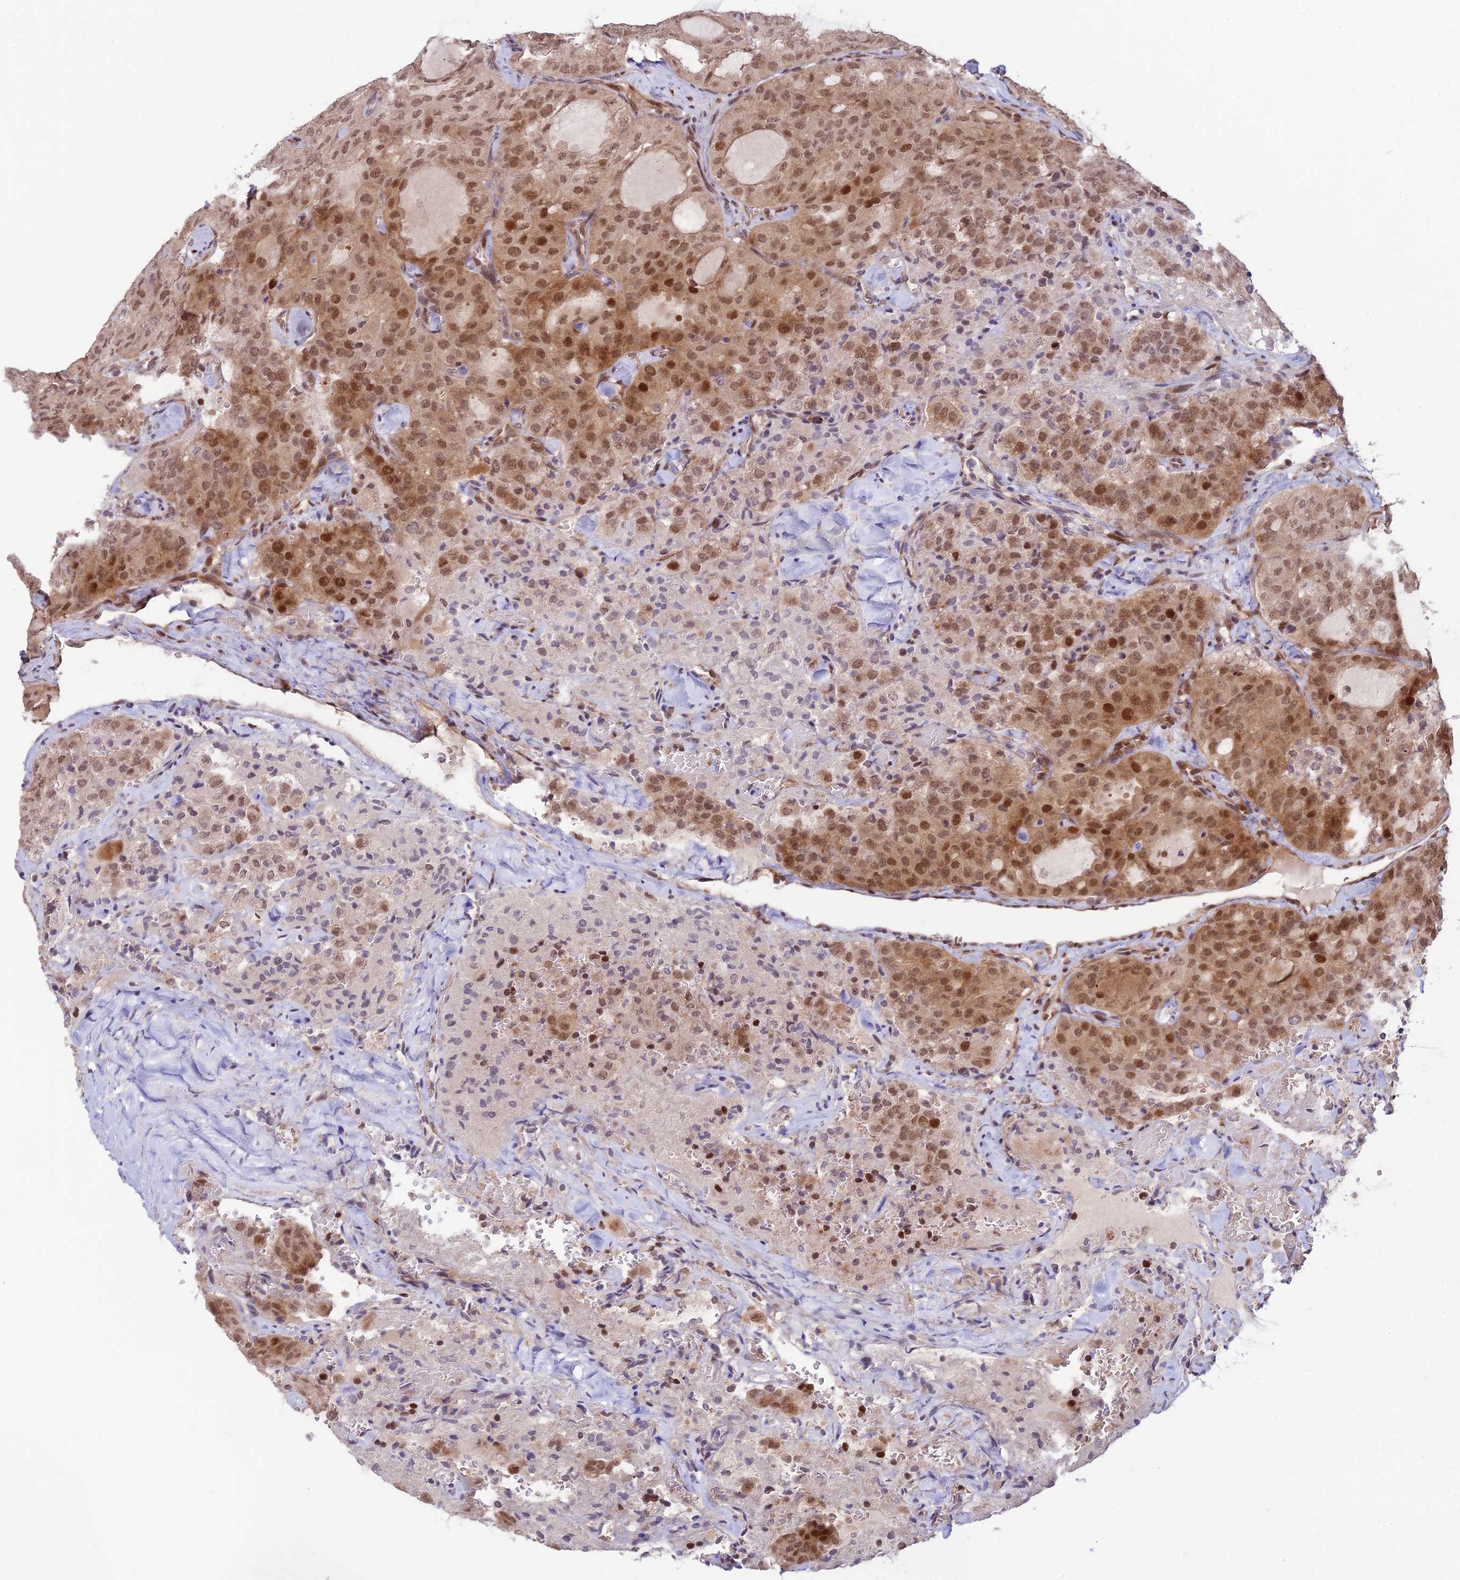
{"staining": {"intensity": "moderate", "quantity": ">75%", "location": "nuclear"}, "tissue": "thyroid cancer", "cell_type": "Tumor cells", "image_type": "cancer", "snomed": [{"axis": "morphology", "description": "Follicular adenoma carcinoma, NOS"}, {"axis": "topography", "description": "Thyroid gland"}], "caption": "IHC staining of thyroid follicular adenoma carcinoma, which reveals medium levels of moderate nuclear expression in approximately >75% of tumor cells indicating moderate nuclear protein expression. The staining was performed using DAB (3,3'-diaminobenzidine) (brown) for protein detection and nuclei were counterstained in hematoxylin (blue).", "gene": "ASPDH", "patient": {"sex": "male", "age": 75}}